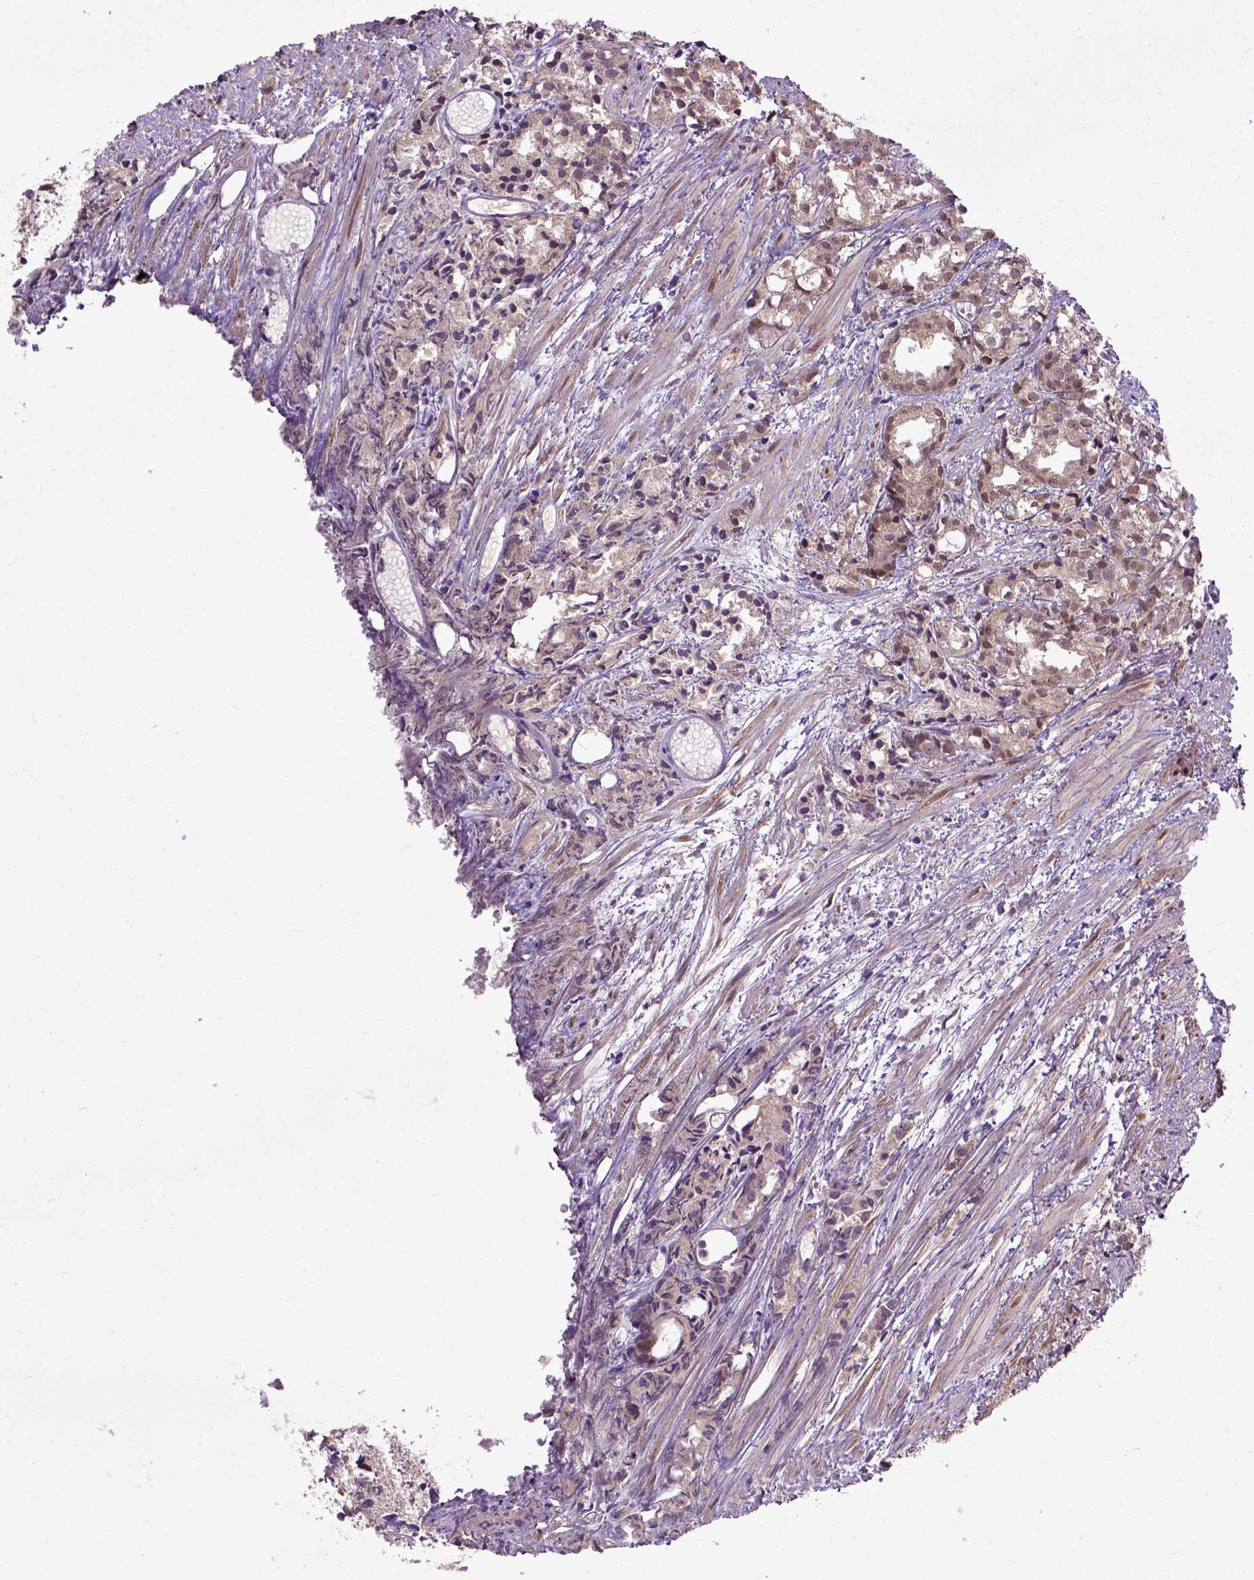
{"staining": {"intensity": "moderate", "quantity": "25%-75%", "location": "nuclear"}, "tissue": "prostate cancer", "cell_type": "Tumor cells", "image_type": "cancer", "snomed": [{"axis": "morphology", "description": "Adenocarcinoma, High grade"}, {"axis": "topography", "description": "Prostate"}], "caption": "About 25%-75% of tumor cells in human prostate cancer exhibit moderate nuclear protein positivity as visualized by brown immunohistochemical staining.", "gene": "UBA3", "patient": {"sex": "male", "age": 79}}